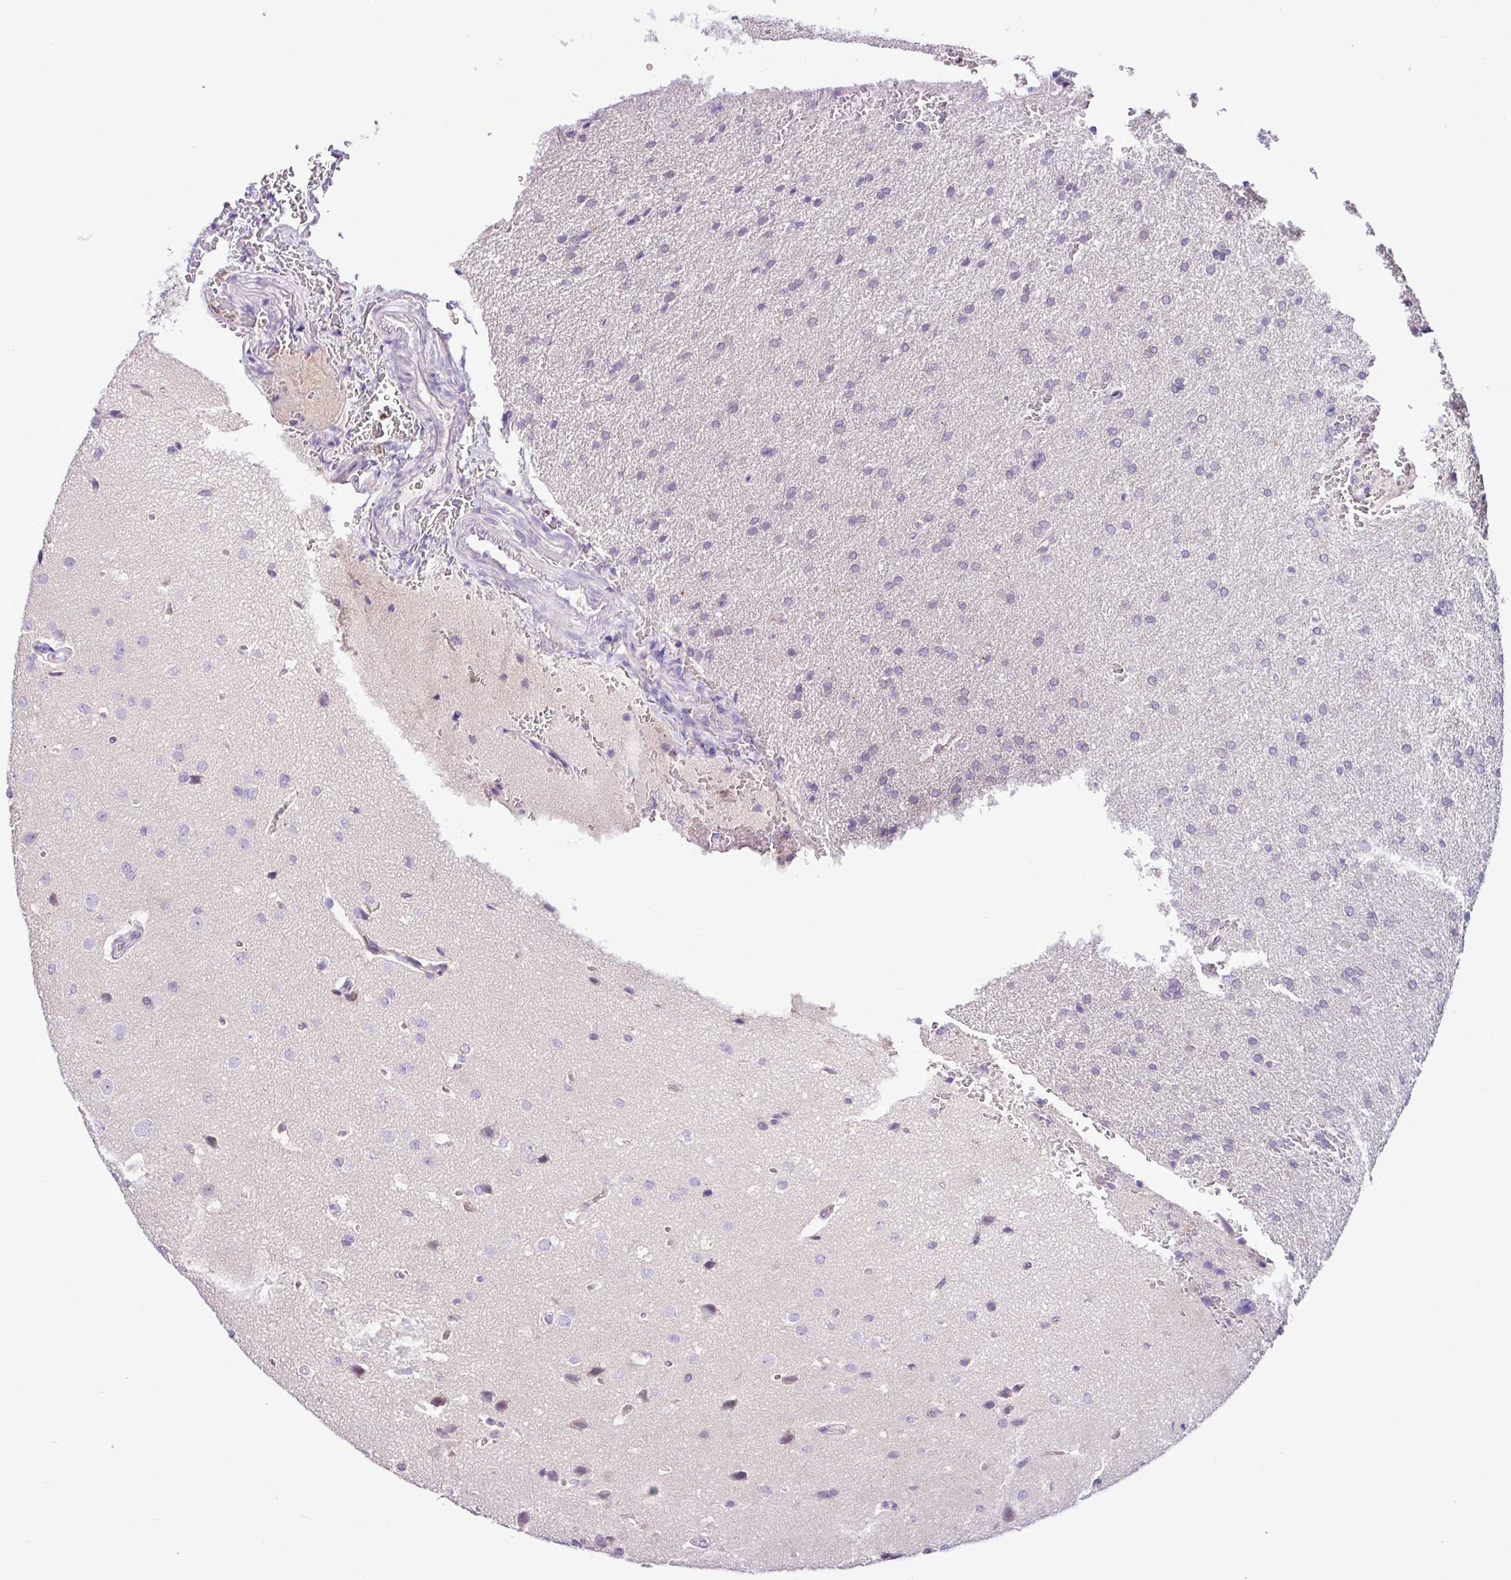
{"staining": {"intensity": "negative", "quantity": "none", "location": "none"}, "tissue": "glioma", "cell_type": "Tumor cells", "image_type": "cancer", "snomed": [{"axis": "morphology", "description": "Glioma, malignant, Low grade"}, {"axis": "topography", "description": "Brain"}], "caption": "DAB immunohistochemical staining of human low-grade glioma (malignant) displays no significant positivity in tumor cells. (DAB (3,3'-diaminobenzidine) immunohistochemistry (IHC), high magnification).", "gene": "TONSL", "patient": {"sex": "female", "age": 33}}